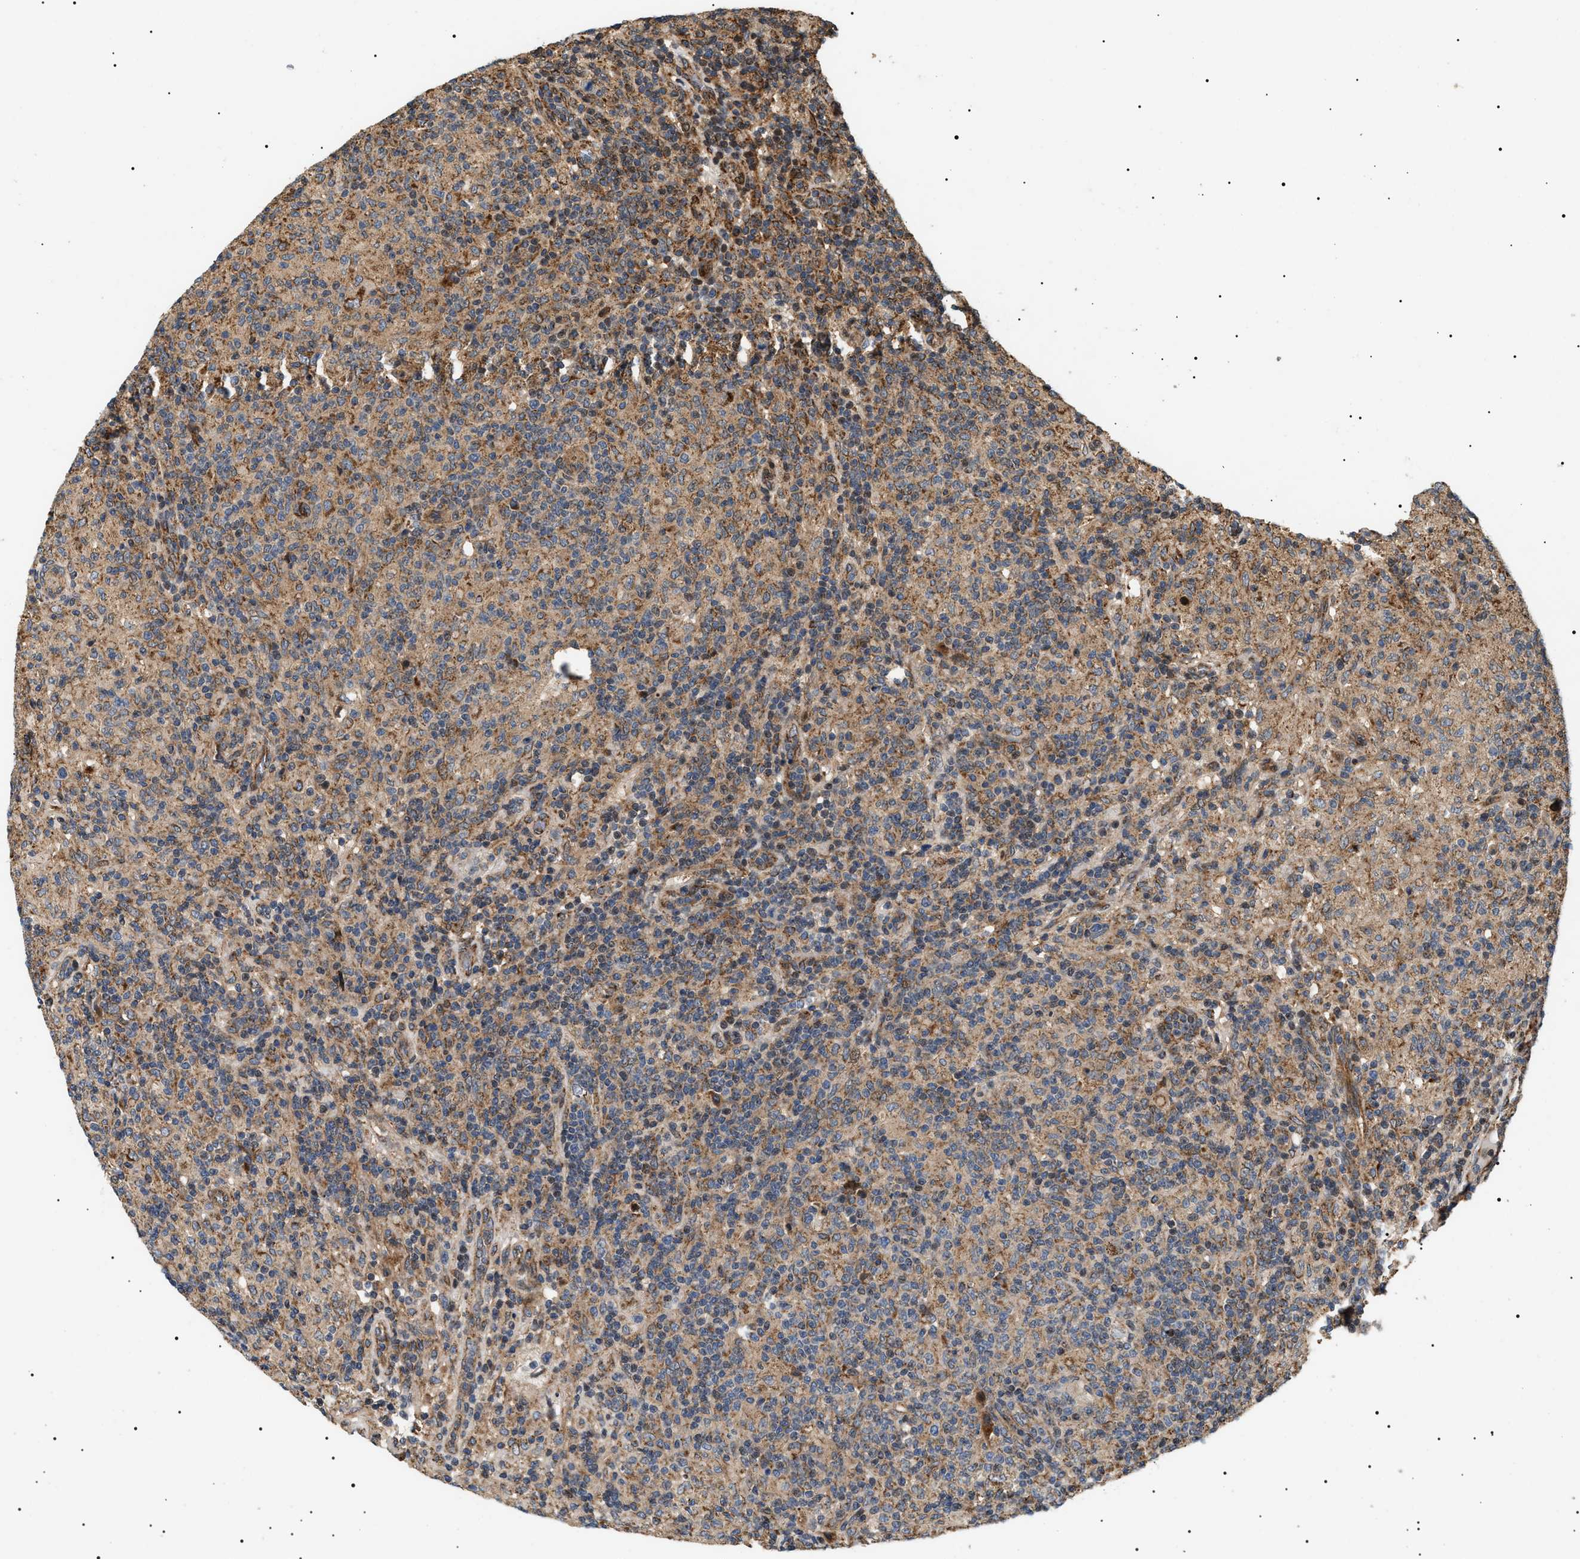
{"staining": {"intensity": "moderate", "quantity": ">75%", "location": "cytoplasmic/membranous"}, "tissue": "lymphoma", "cell_type": "Tumor cells", "image_type": "cancer", "snomed": [{"axis": "morphology", "description": "Hodgkin's disease, NOS"}, {"axis": "topography", "description": "Lymph node"}], "caption": "Lymphoma stained with a brown dye exhibits moderate cytoplasmic/membranous positive staining in about >75% of tumor cells.", "gene": "ZBTB26", "patient": {"sex": "male", "age": 70}}